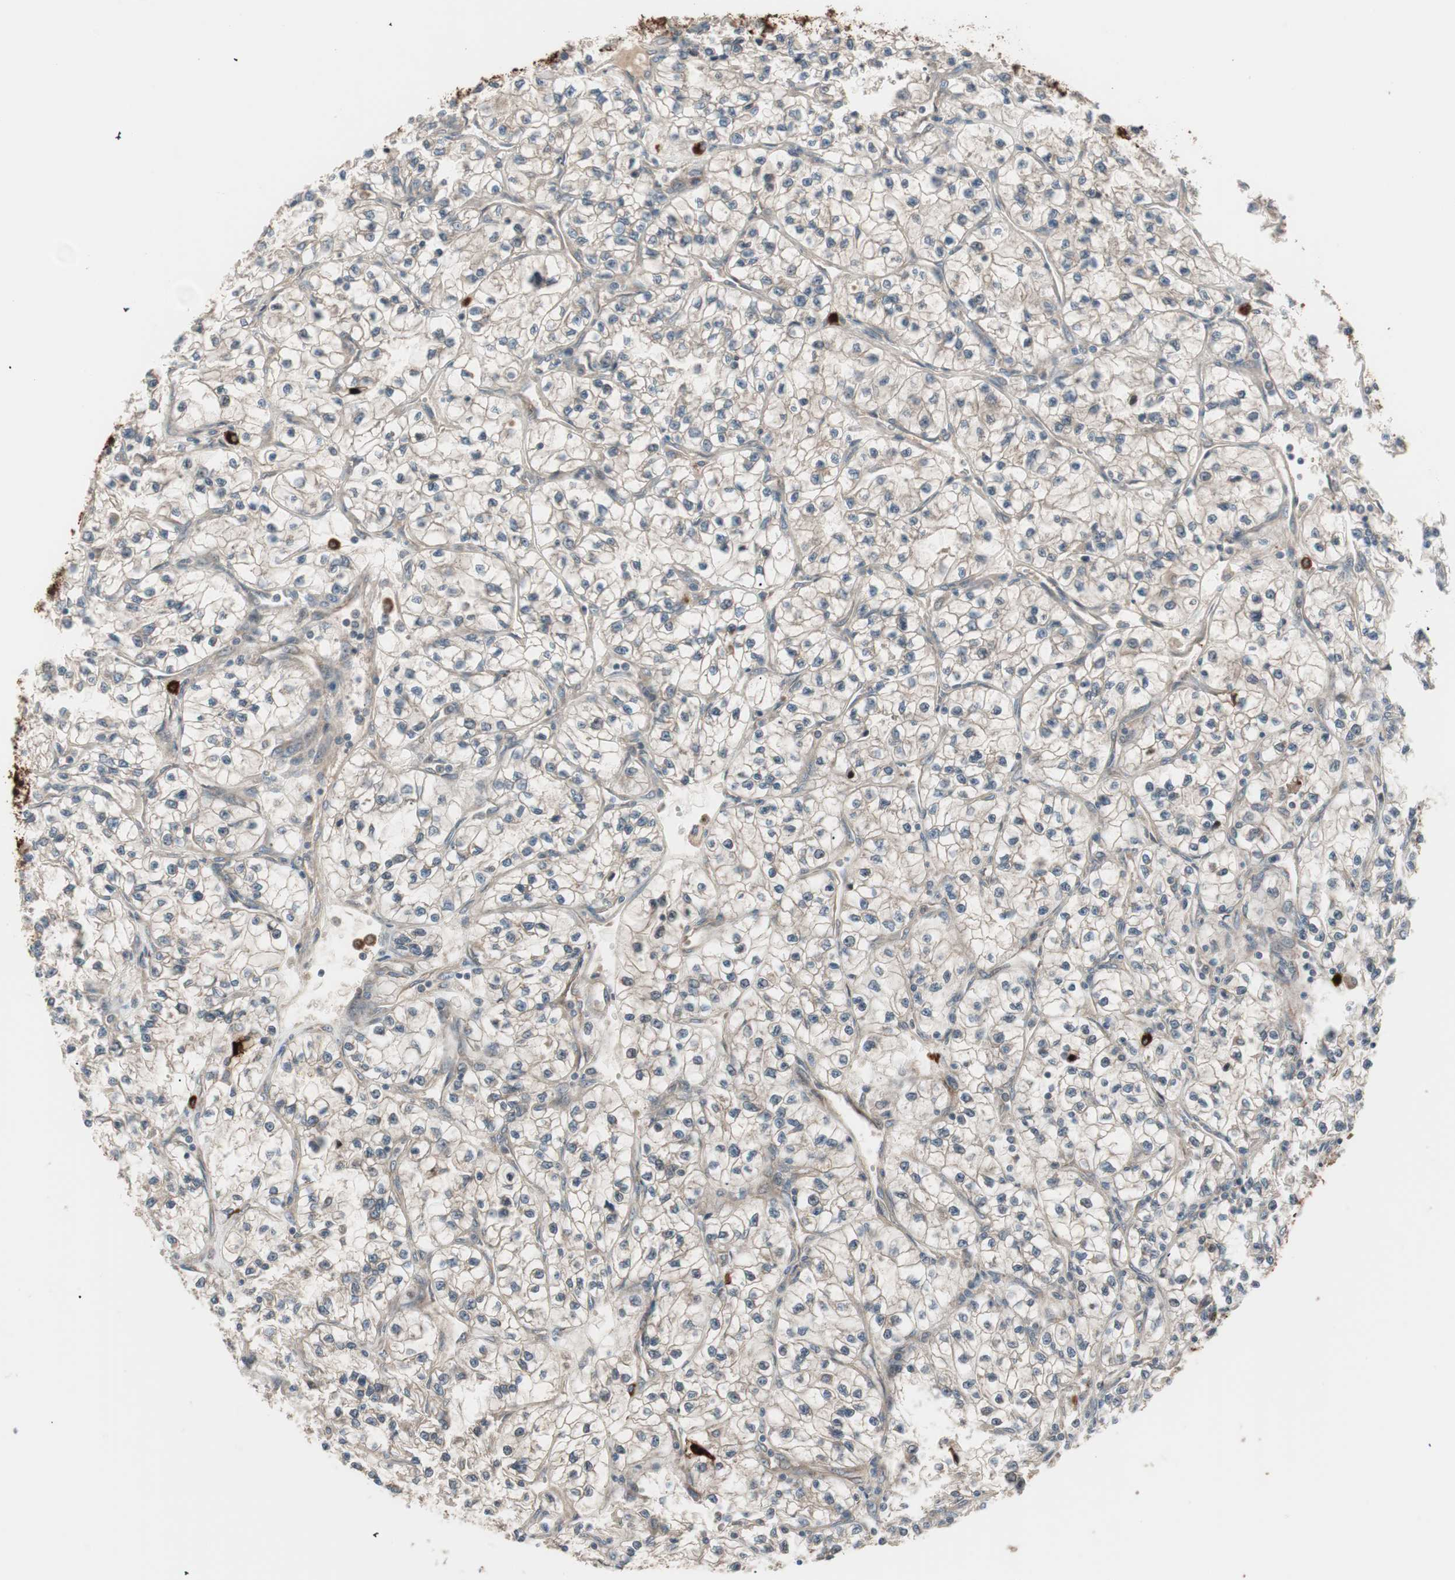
{"staining": {"intensity": "weak", "quantity": ">75%", "location": "cytoplasmic/membranous"}, "tissue": "renal cancer", "cell_type": "Tumor cells", "image_type": "cancer", "snomed": [{"axis": "morphology", "description": "Adenocarcinoma, NOS"}, {"axis": "topography", "description": "Kidney"}], "caption": "Brown immunohistochemical staining in renal adenocarcinoma reveals weak cytoplasmic/membranous positivity in approximately >75% of tumor cells. Using DAB (3,3'-diaminobenzidine) (brown) and hematoxylin (blue) stains, captured at high magnification using brightfield microscopy.", "gene": "PRKG2", "patient": {"sex": "female", "age": 57}}